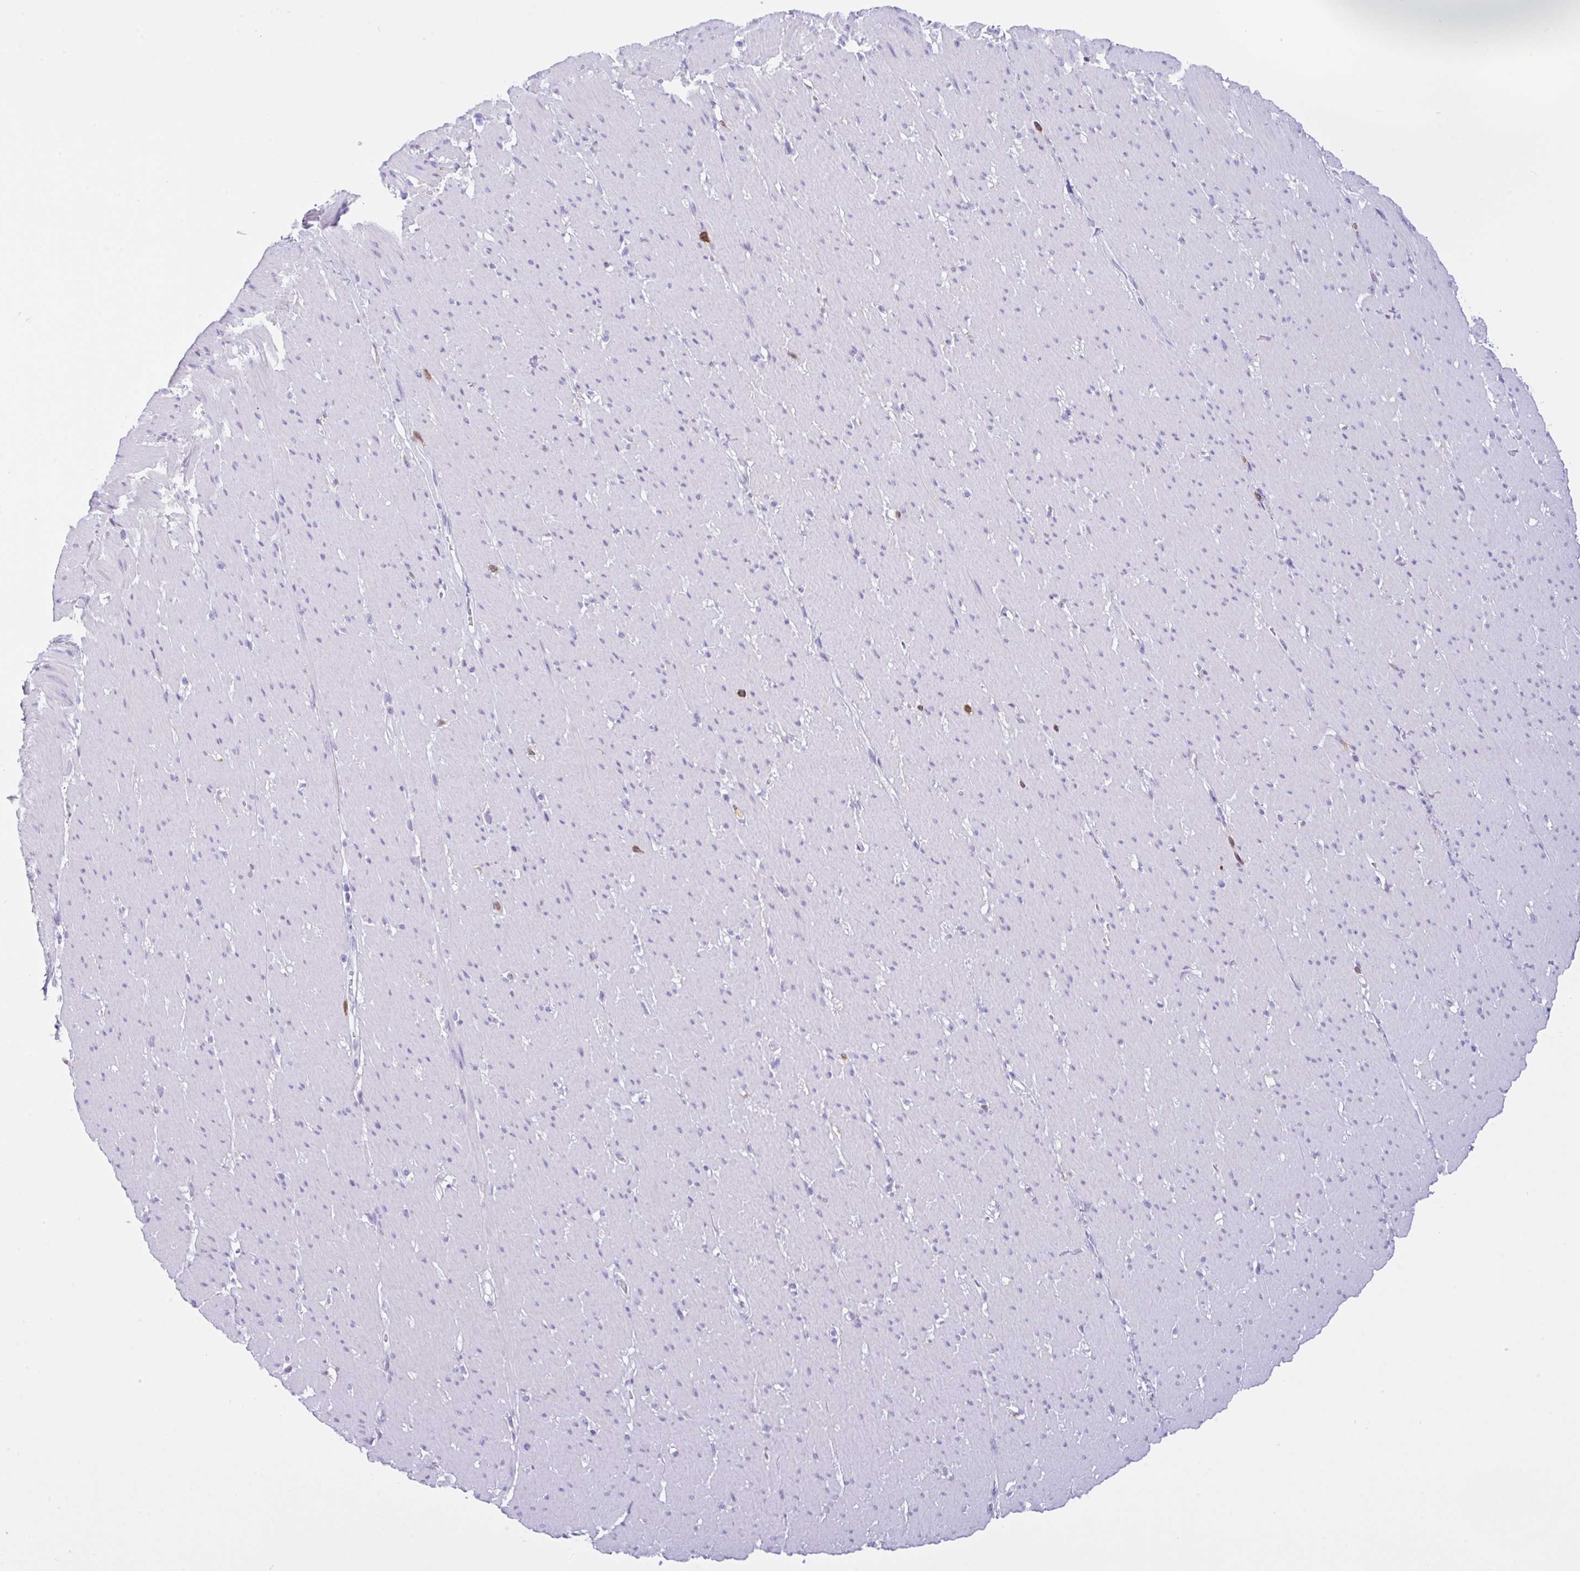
{"staining": {"intensity": "negative", "quantity": "none", "location": "none"}, "tissue": "smooth muscle", "cell_type": "Smooth muscle cells", "image_type": "normal", "snomed": [{"axis": "morphology", "description": "Normal tissue, NOS"}, {"axis": "topography", "description": "Smooth muscle"}, {"axis": "topography", "description": "Rectum"}], "caption": "An image of human smooth muscle is negative for staining in smooth muscle cells.", "gene": "NCF1", "patient": {"sex": "male", "age": 53}}